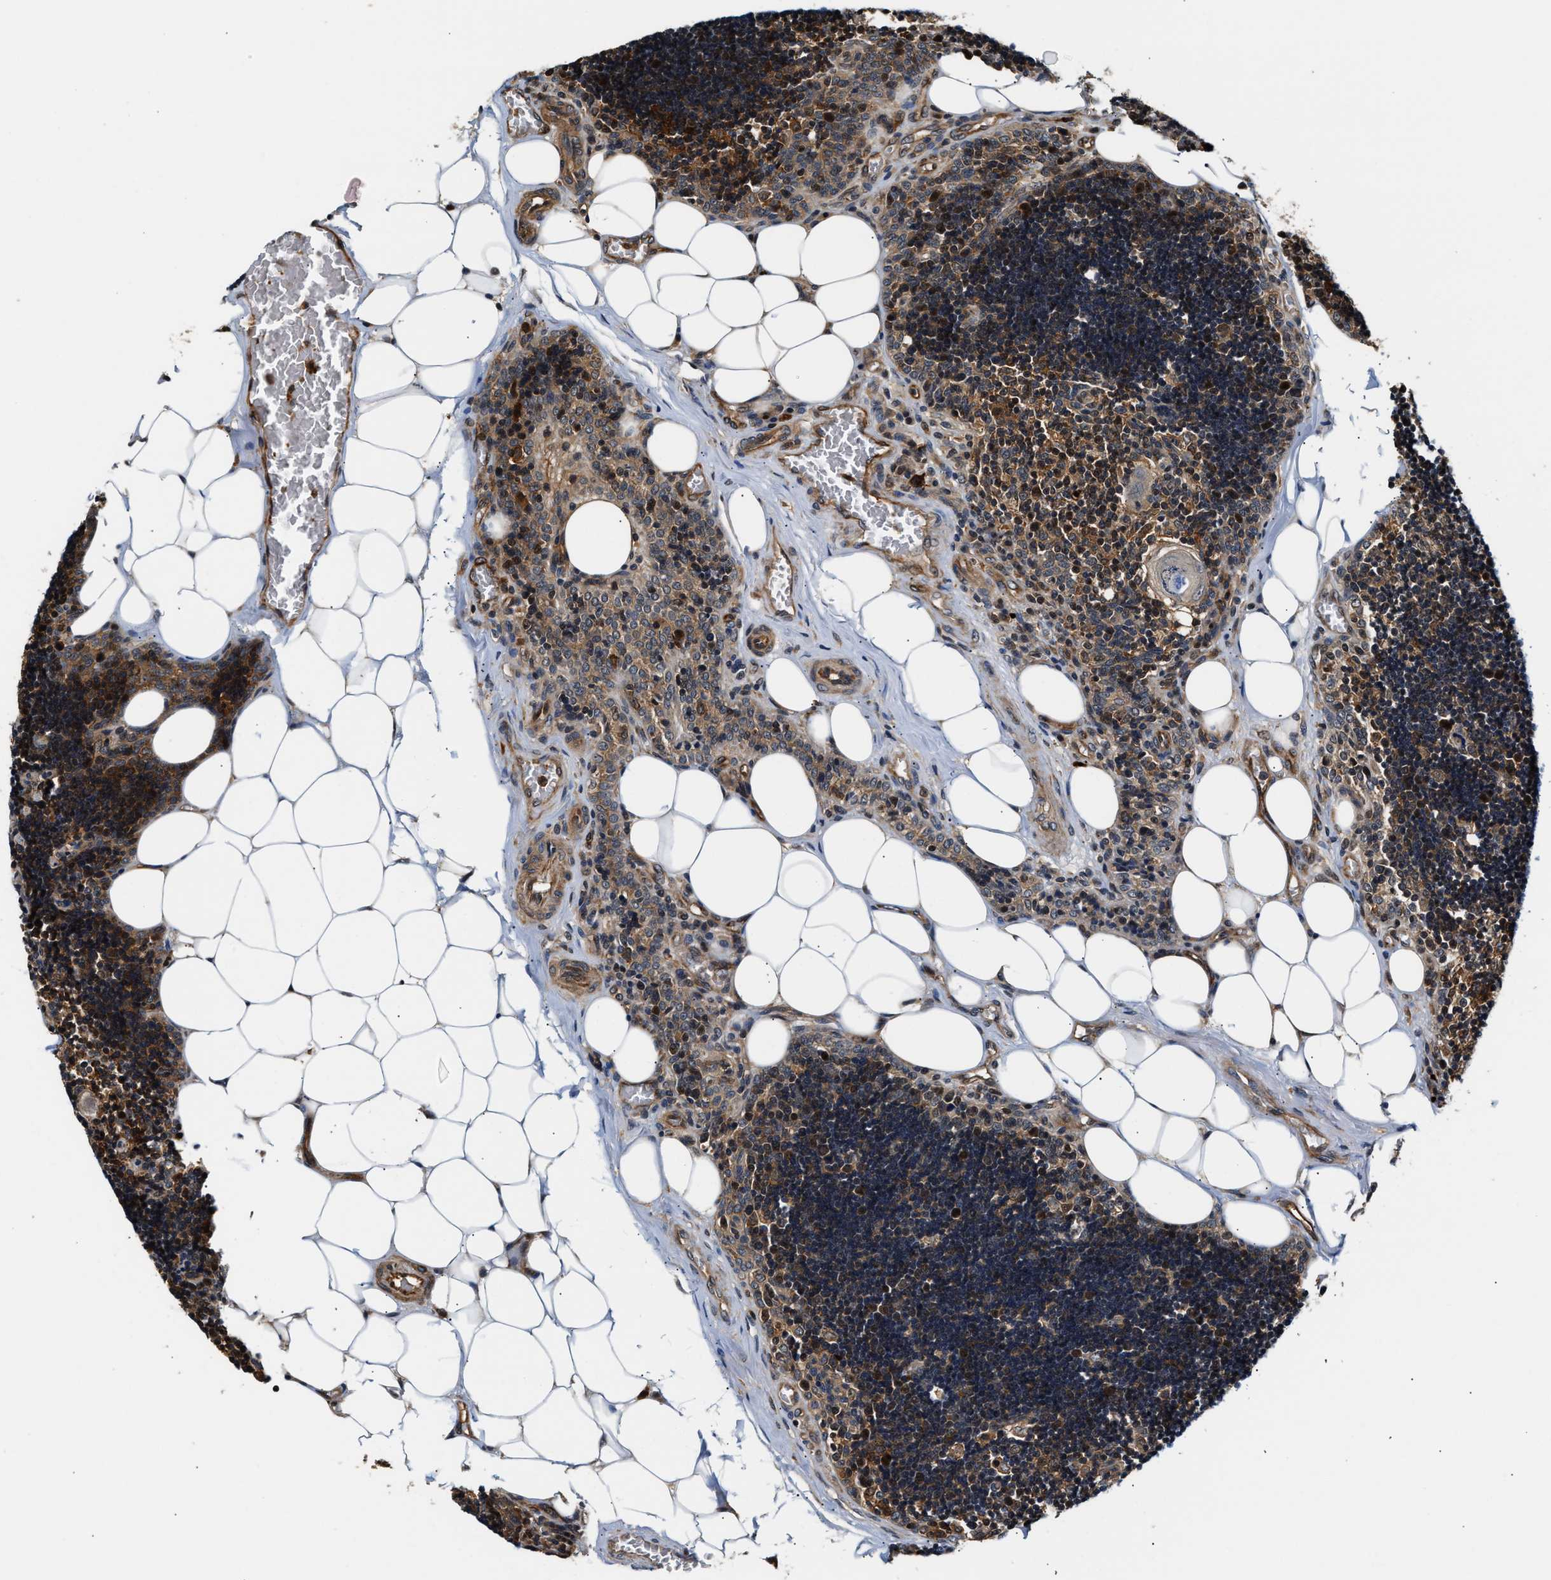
{"staining": {"intensity": "weak", "quantity": "25%-75%", "location": "nuclear"}, "tissue": "lymph node", "cell_type": "Germinal center cells", "image_type": "normal", "snomed": [{"axis": "morphology", "description": "Normal tissue, NOS"}, {"axis": "topography", "description": "Lymph node"}], "caption": "Normal lymph node was stained to show a protein in brown. There is low levels of weak nuclear positivity in about 25%-75% of germinal center cells. Immunohistochemistry (ihc) stains the protein of interest in brown and the nuclei are stained blue.", "gene": "TUT7", "patient": {"sex": "male", "age": 33}}